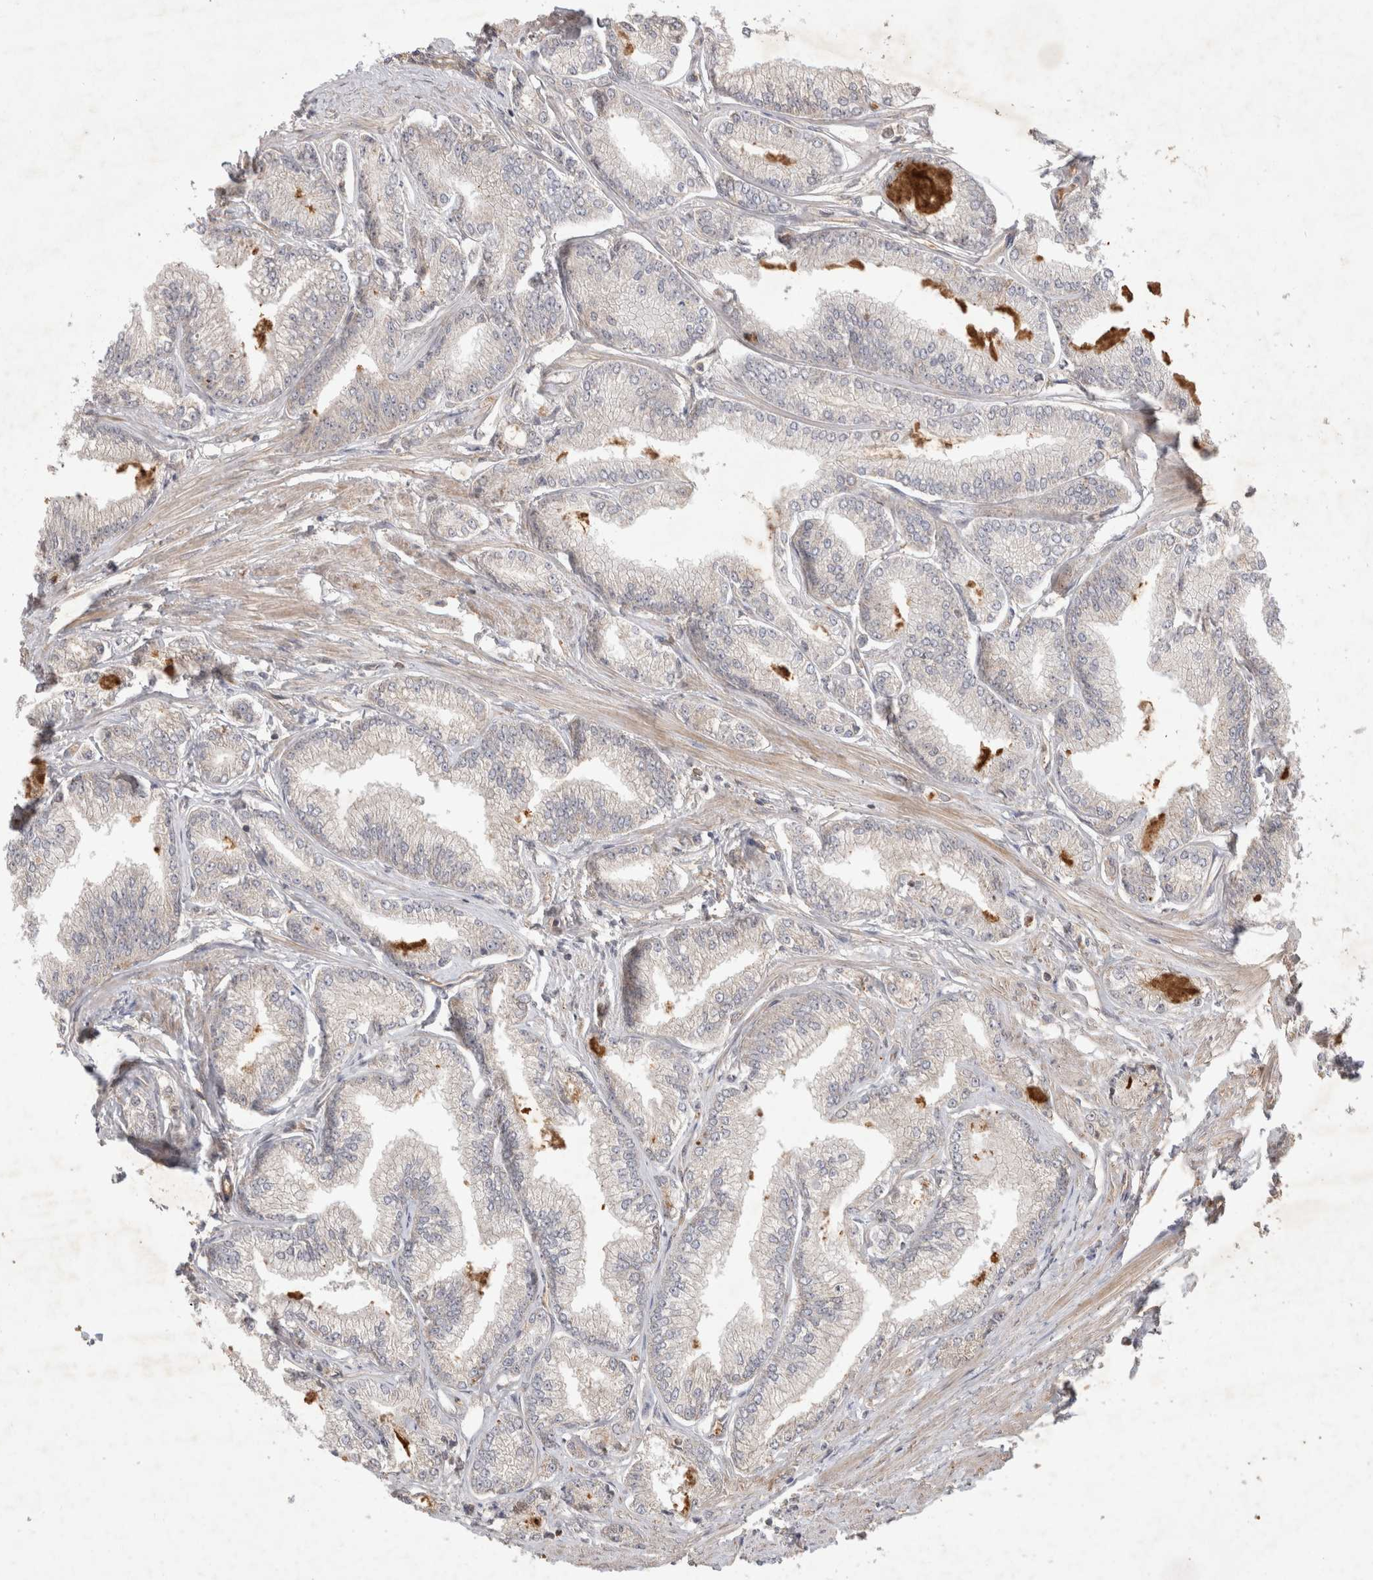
{"staining": {"intensity": "negative", "quantity": "none", "location": "none"}, "tissue": "prostate cancer", "cell_type": "Tumor cells", "image_type": "cancer", "snomed": [{"axis": "morphology", "description": "Adenocarcinoma, Low grade"}, {"axis": "topography", "description": "Prostate"}], "caption": "Immunohistochemistry (IHC) image of neoplastic tissue: human adenocarcinoma (low-grade) (prostate) stained with DAB reveals no significant protein positivity in tumor cells.", "gene": "FAM221A", "patient": {"sex": "male", "age": 52}}